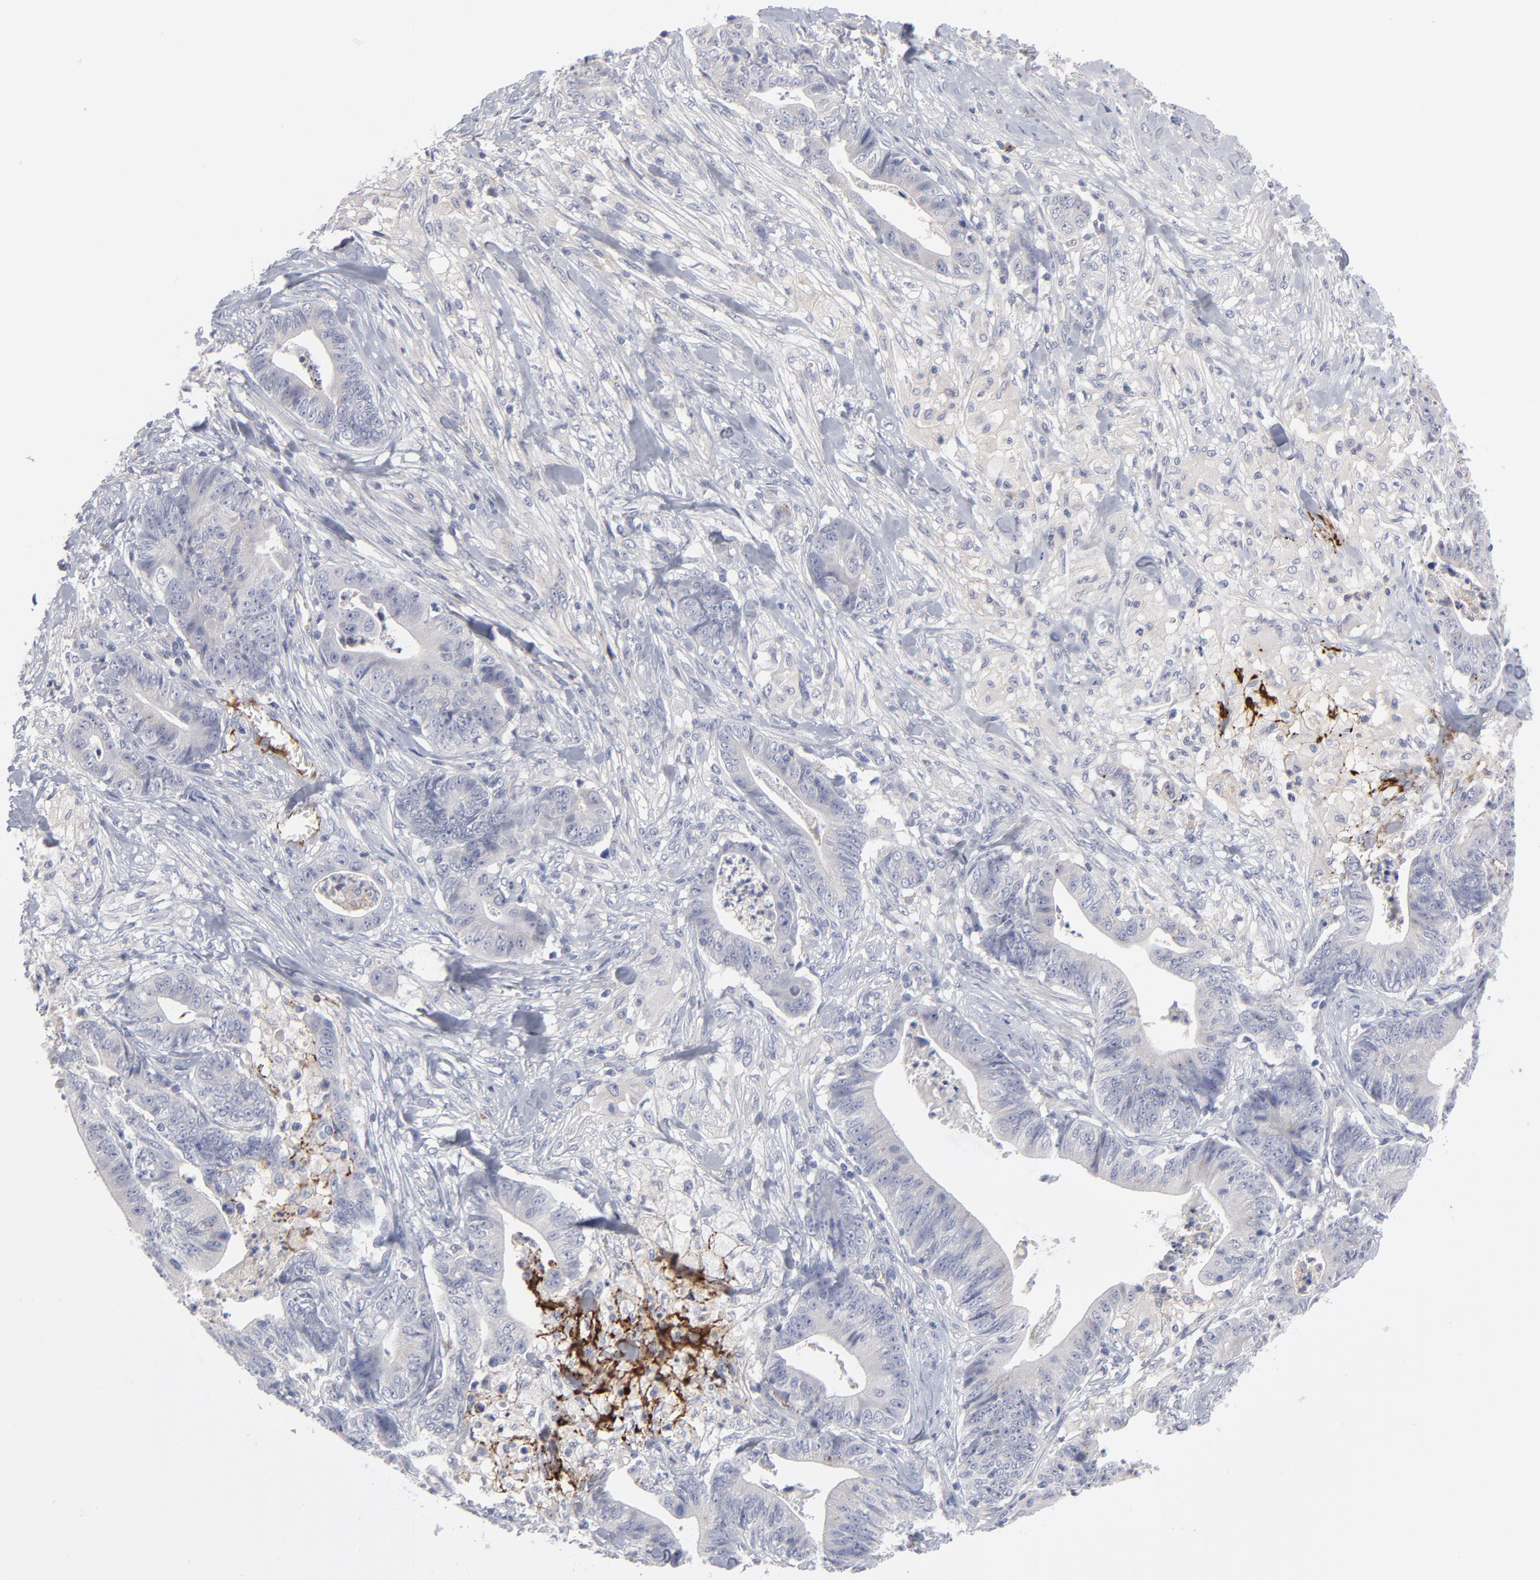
{"staining": {"intensity": "negative", "quantity": "none", "location": "none"}, "tissue": "stomach cancer", "cell_type": "Tumor cells", "image_type": "cancer", "snomed": [{"axis": "morphology", "description": "Adenocarcinoma, NOS"}, {"axis": "topography", "description": "Stomach, lower"}], "caption": "Tumor cells are negative for brown protein staining in stomach cancer (adenocarcinoma). (Immunohistochemistry, brightfield microscopy, high magnification).", "gene": "CCR3", "patient": {"sex": "female", "age": 86}}